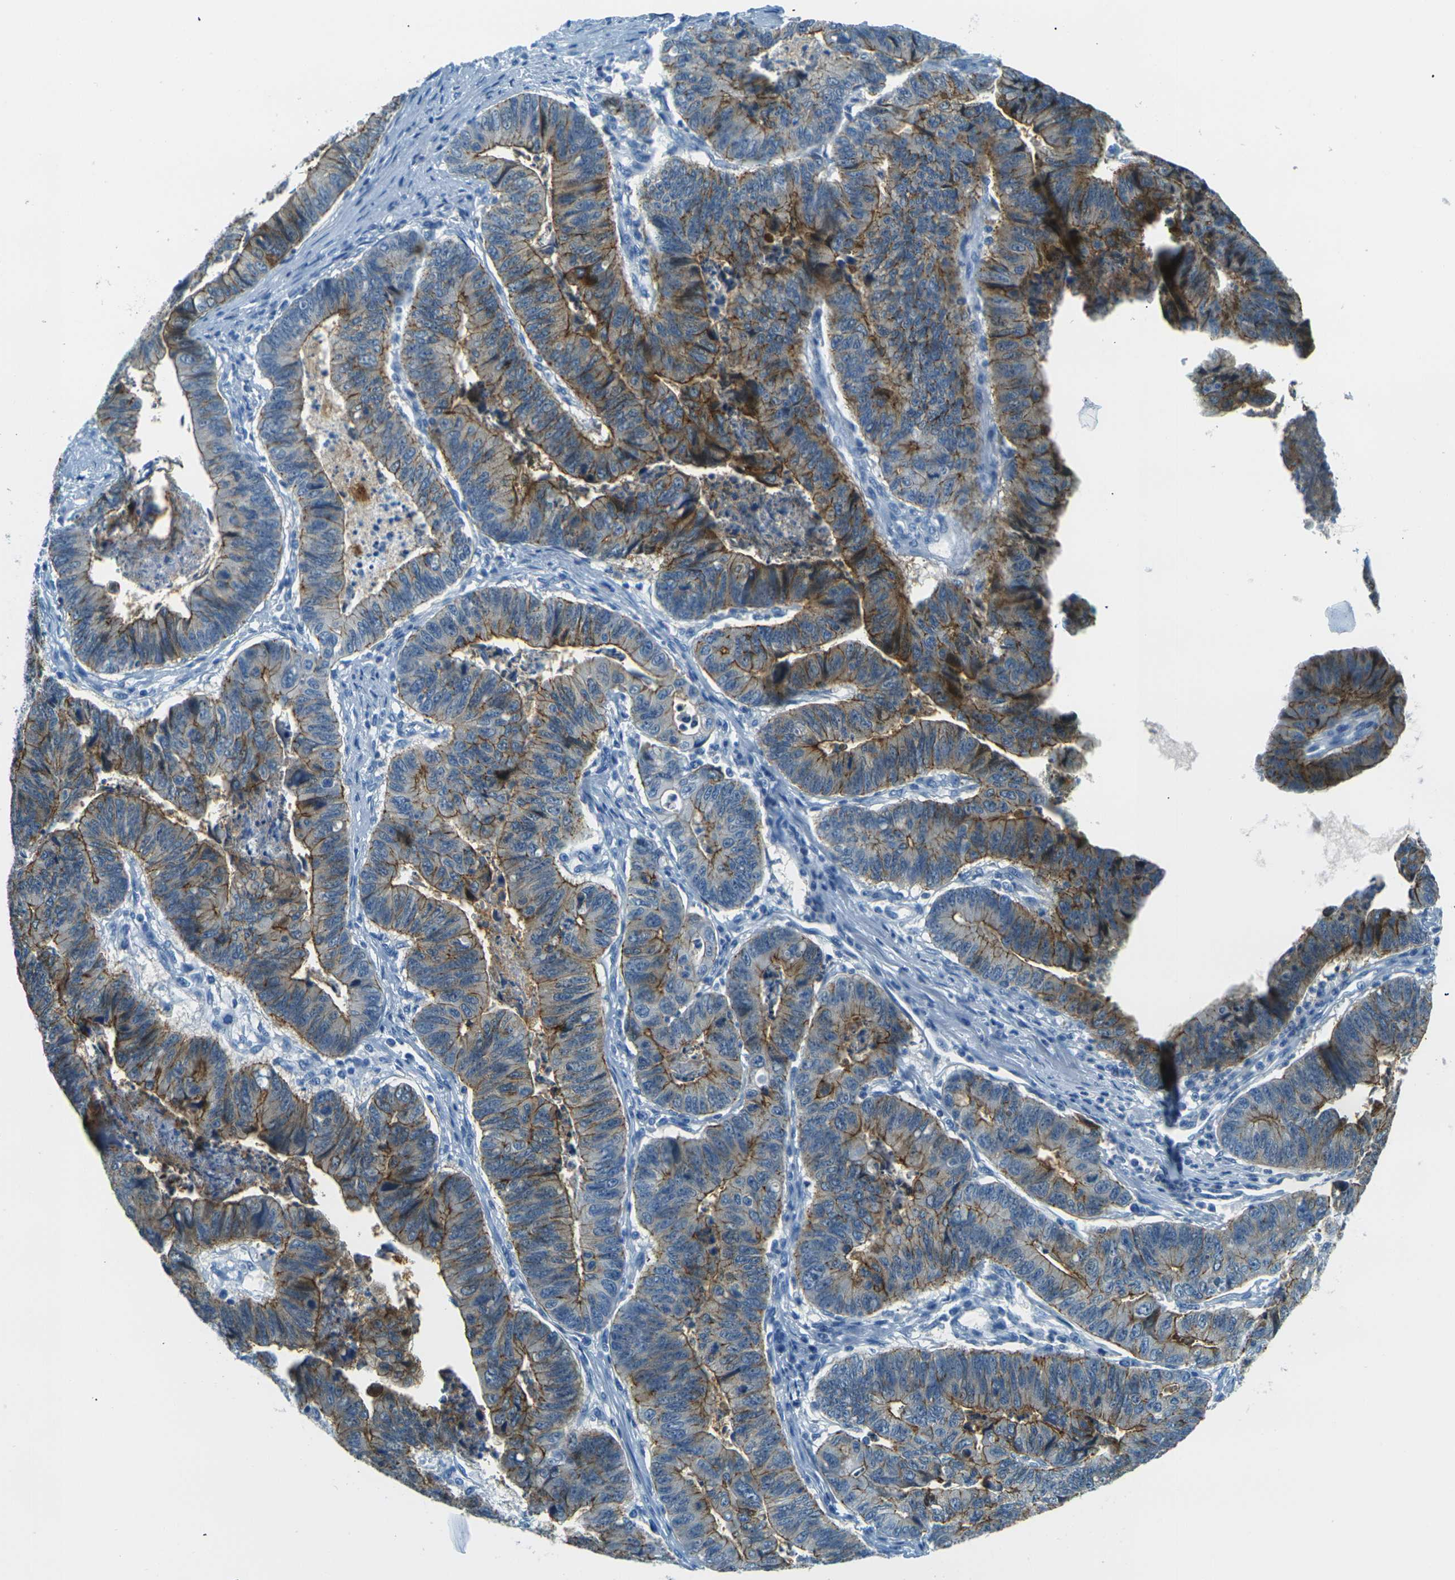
{"staining": {"intensity": "strong", "quantity": "25%-75%", "location": "cytoplasmic/membranous"}, "tissue": "stomach cancer", "cell_type": "Tumor cells", "image_type": "cancer", "snomed": [{"axis": "morphology", "description": "Adenocarcinoma, NOS"}, {"axis": "topography", "description": "Stomach, lower"}], "caption": "Tumor cells show high levels of strong cytoplasmic/membranous positivity in about 25%-75% of cells in stomach cancer.", "gene": "OCLN", "patient": {"sex": "male", "age": 77}}